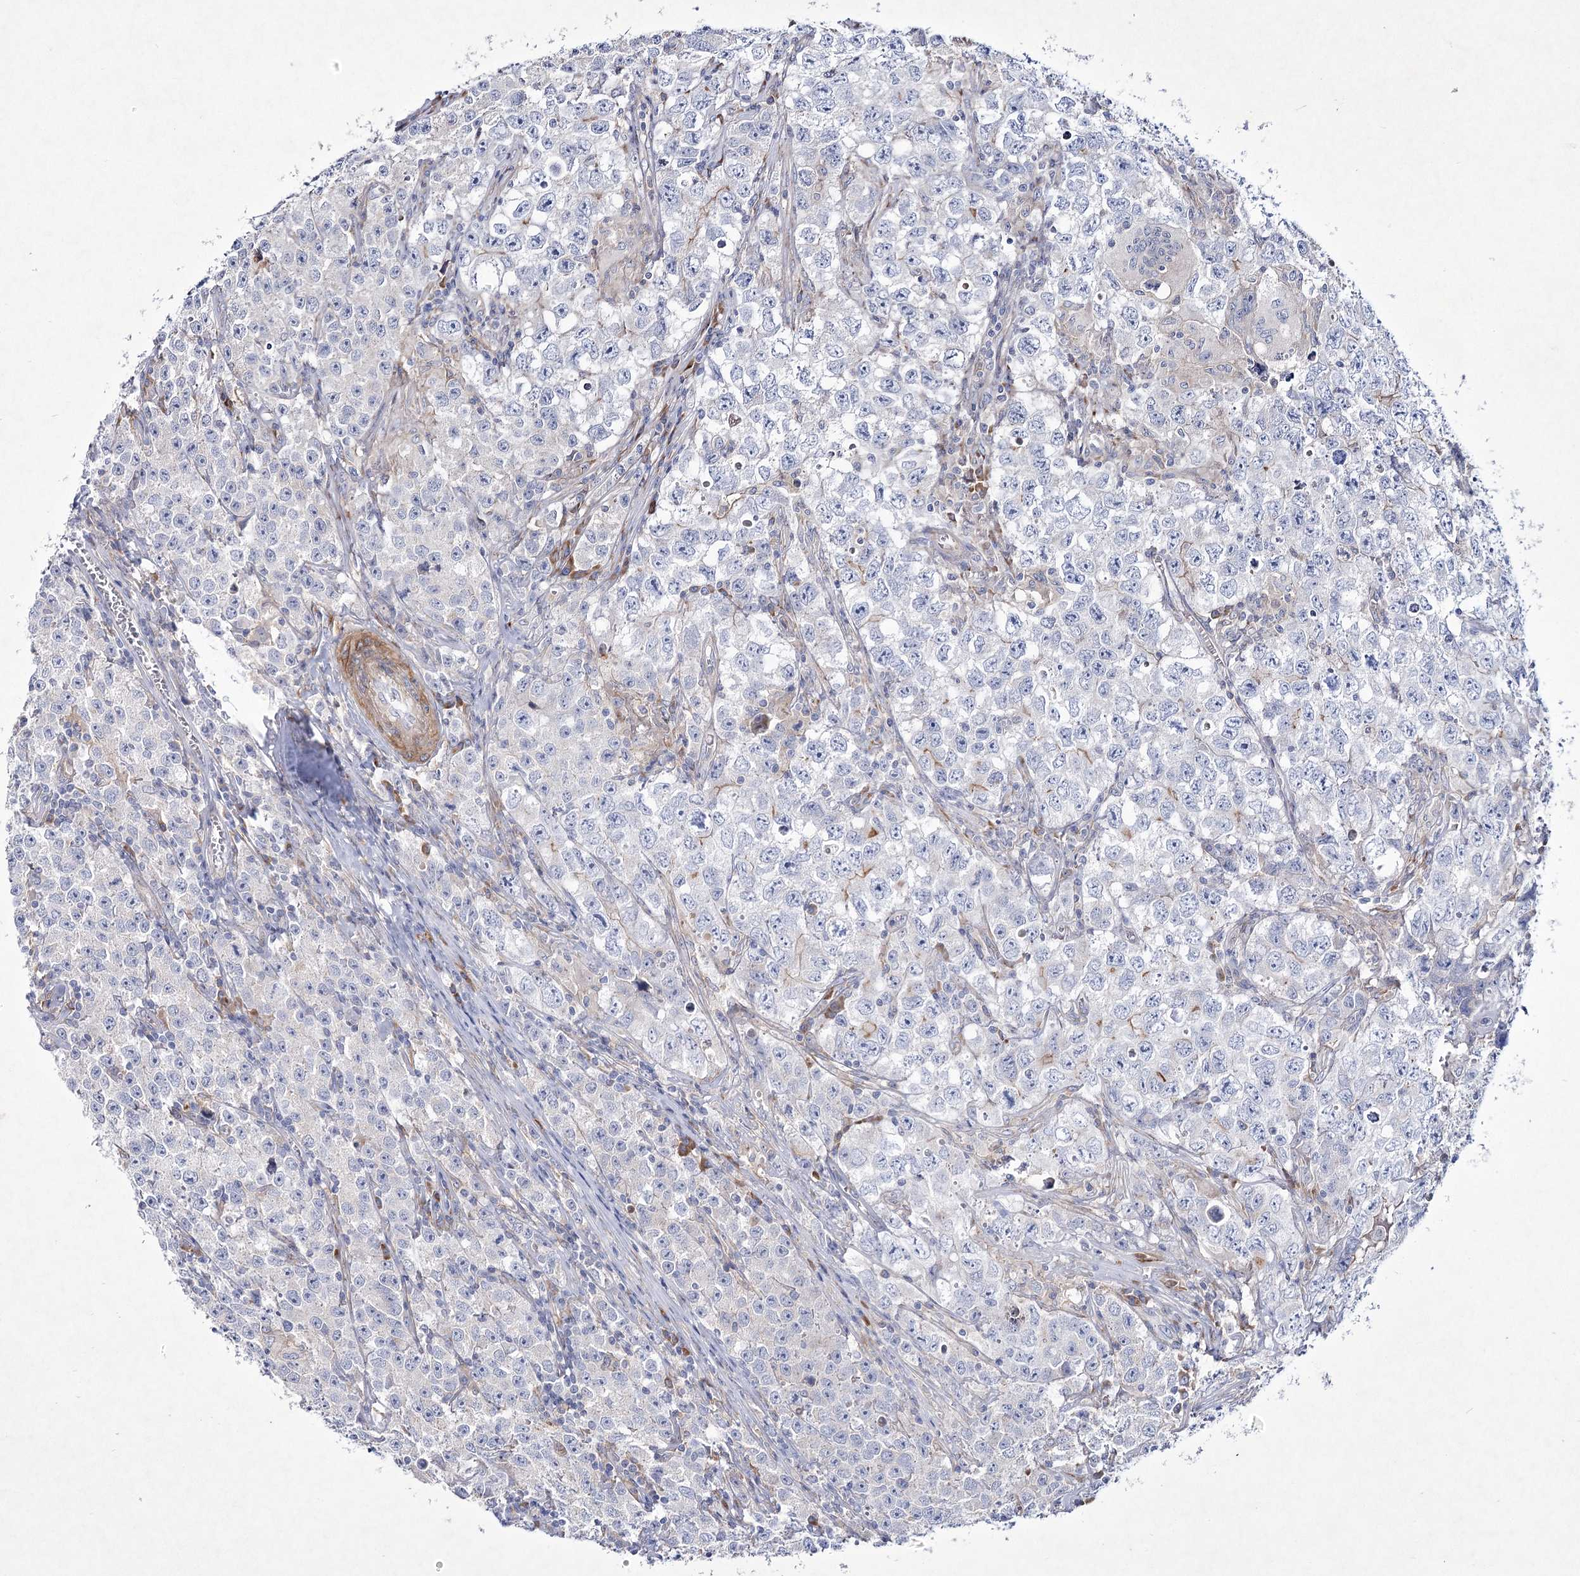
{"staining": {"intensity": "negative", "quantity": "none", "location": "none"}, "tissue": "testis cancer", "cell_type": "Tumor cells", "image_type": "cancer", "snomed": [{"axis": "morphology", "description": "Seminoma, NOS"}, {"axis": "morphology", "description": "Carcinoma, Embryonal, NOS"}, {"axis": "topography", "description": "Testis"}], "caption": "This is a micrograph of immunohistochemistry (IHC) staining of testis embryonal carcinoma, which shows no expression in tumor cells.", "gene": "ARFGEF3", "patient": {"sex": "male", "age": 43}}